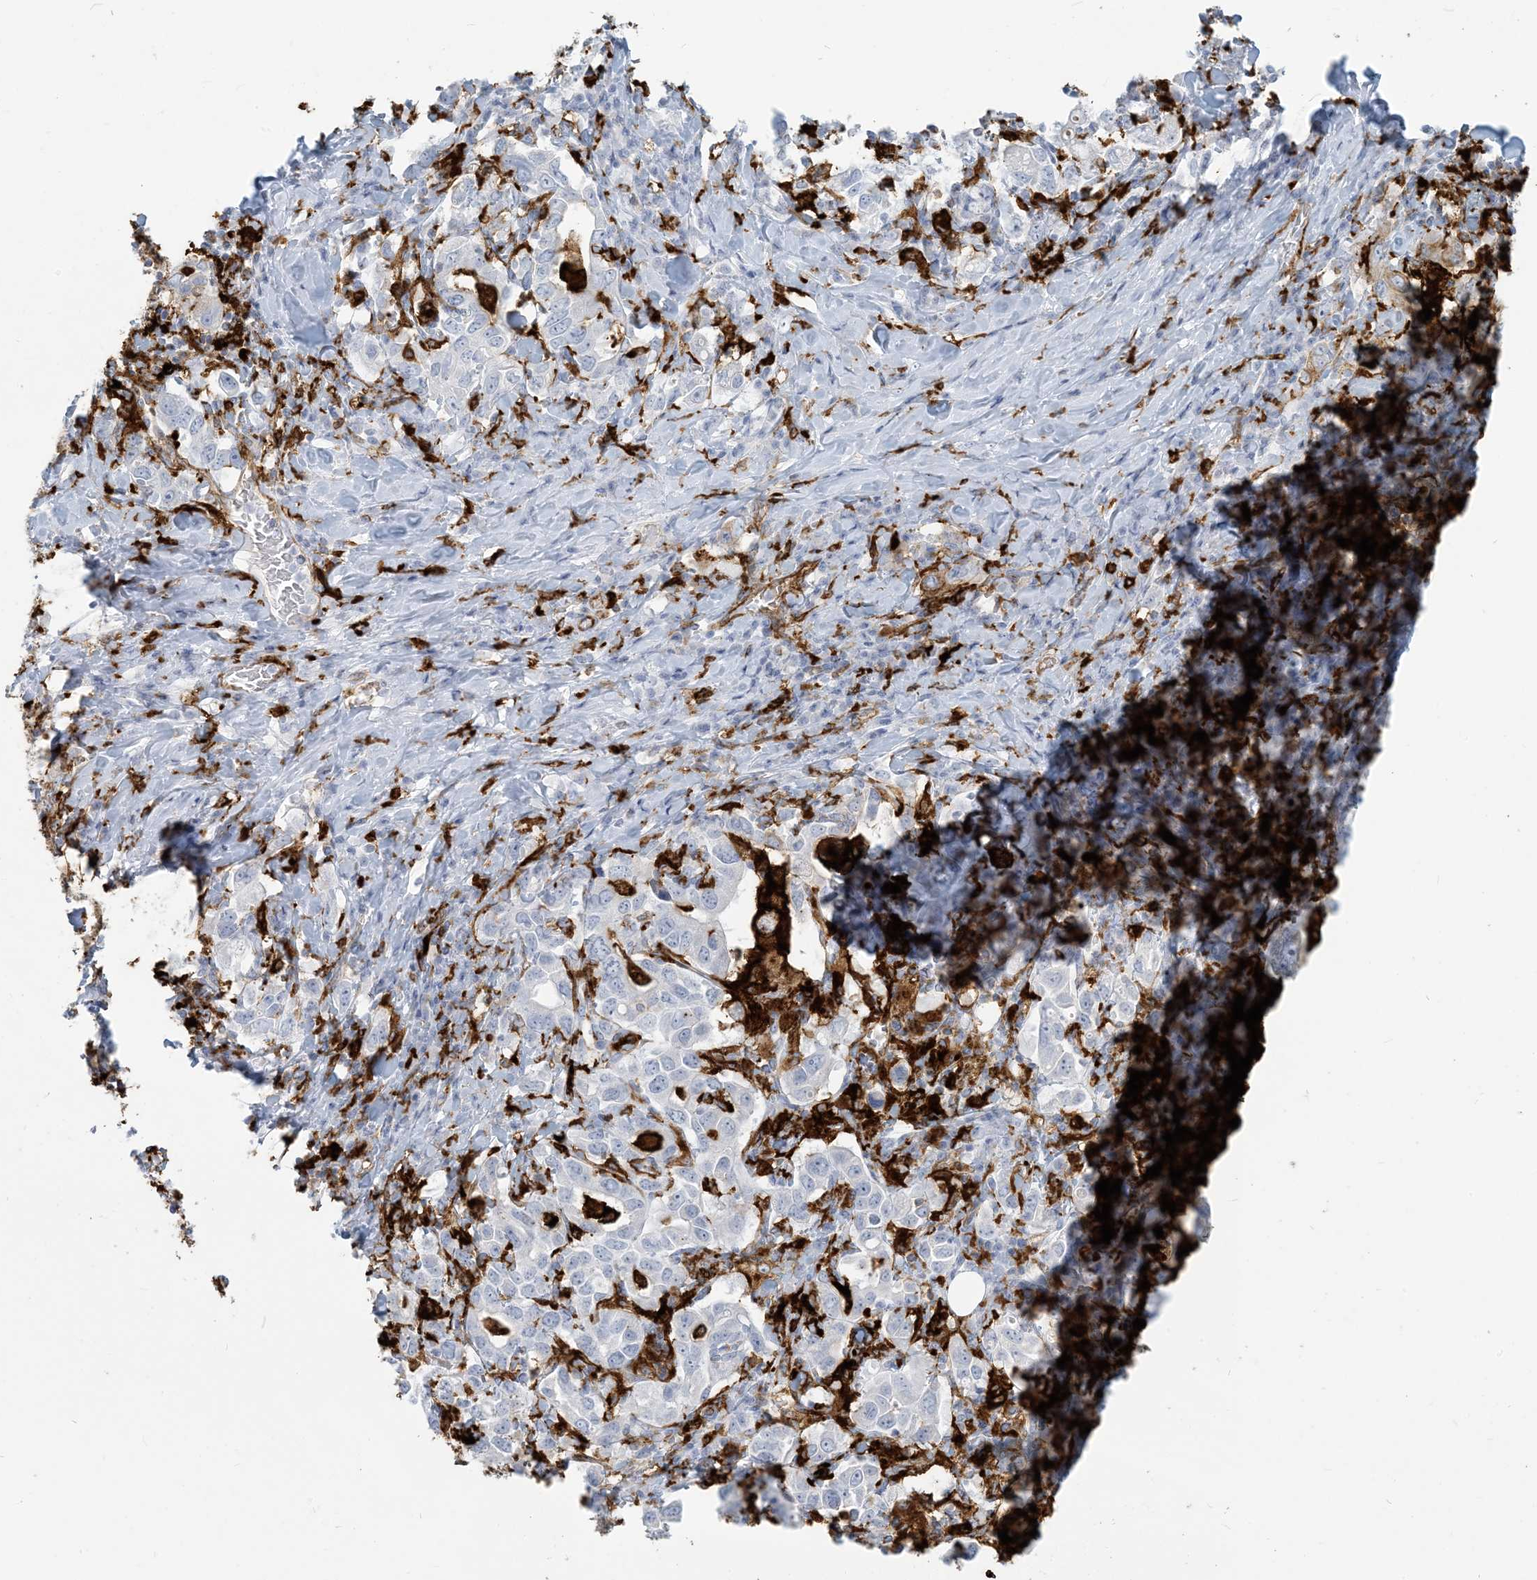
{"staining": {"intensity": "negative", "quantity": "none", "location": "none"}, "tissue": "stomach cancer", "cell_type": "Tumor cells", "image_type": "cancer", "snomed": [{"axis": "morphology", "description": "Adenocarcinoma, NOS"}, {"axis": "topography", "description": "Stomach, upper"}], "caption": "Stomach cancer stained for a protein using immunohistochemistry (IHC) displays no expression tumor cells.", "gene": "HLA-DRB1", "patient": {"sex": "male", "age": 62}}